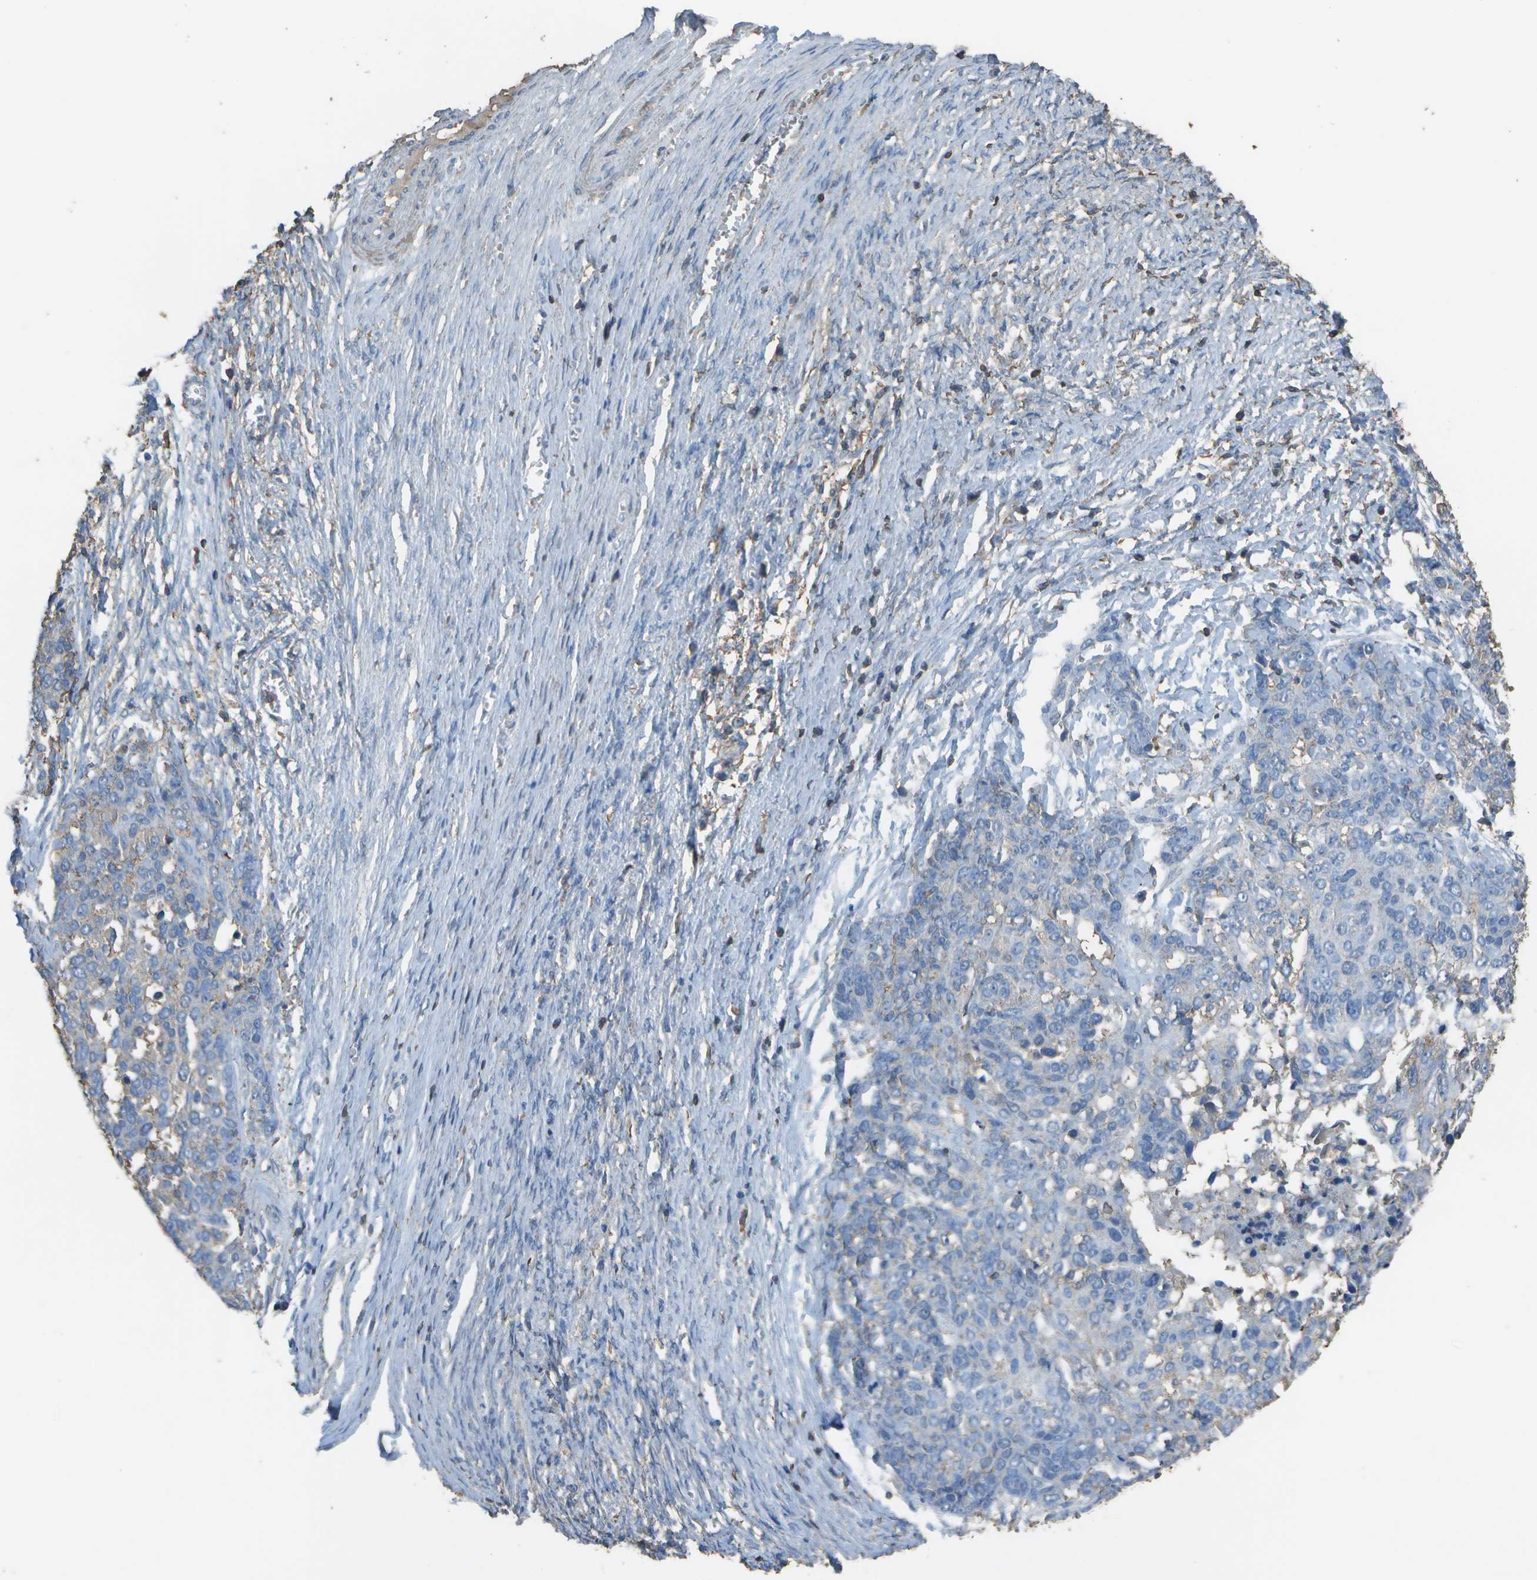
{"staining": {"intensity": "weak", "quantity": "25%-75%", "location": "cytoplasmic/membranous"}, "tissue": "ovarian cancer", "cell_type": "Tumor cells", "image_type": "cancer", "snomed": [{"axis": "morphology", "description": "Cystadenocarcinoma, serous, NOS"}, {"axis": "topography", "description": "Ovary"}], "caption": "Ovarian cancer tissue reveals weak cytoplasmic/membranous positivity in about 25%-75% of tumor cells (DAB (3,3'-diaminobenzidine) = brown stain, brightfield microscopy at high magnification).", "gene": "CYP4F11", "patient": {"sex": "female", "age": 44}}